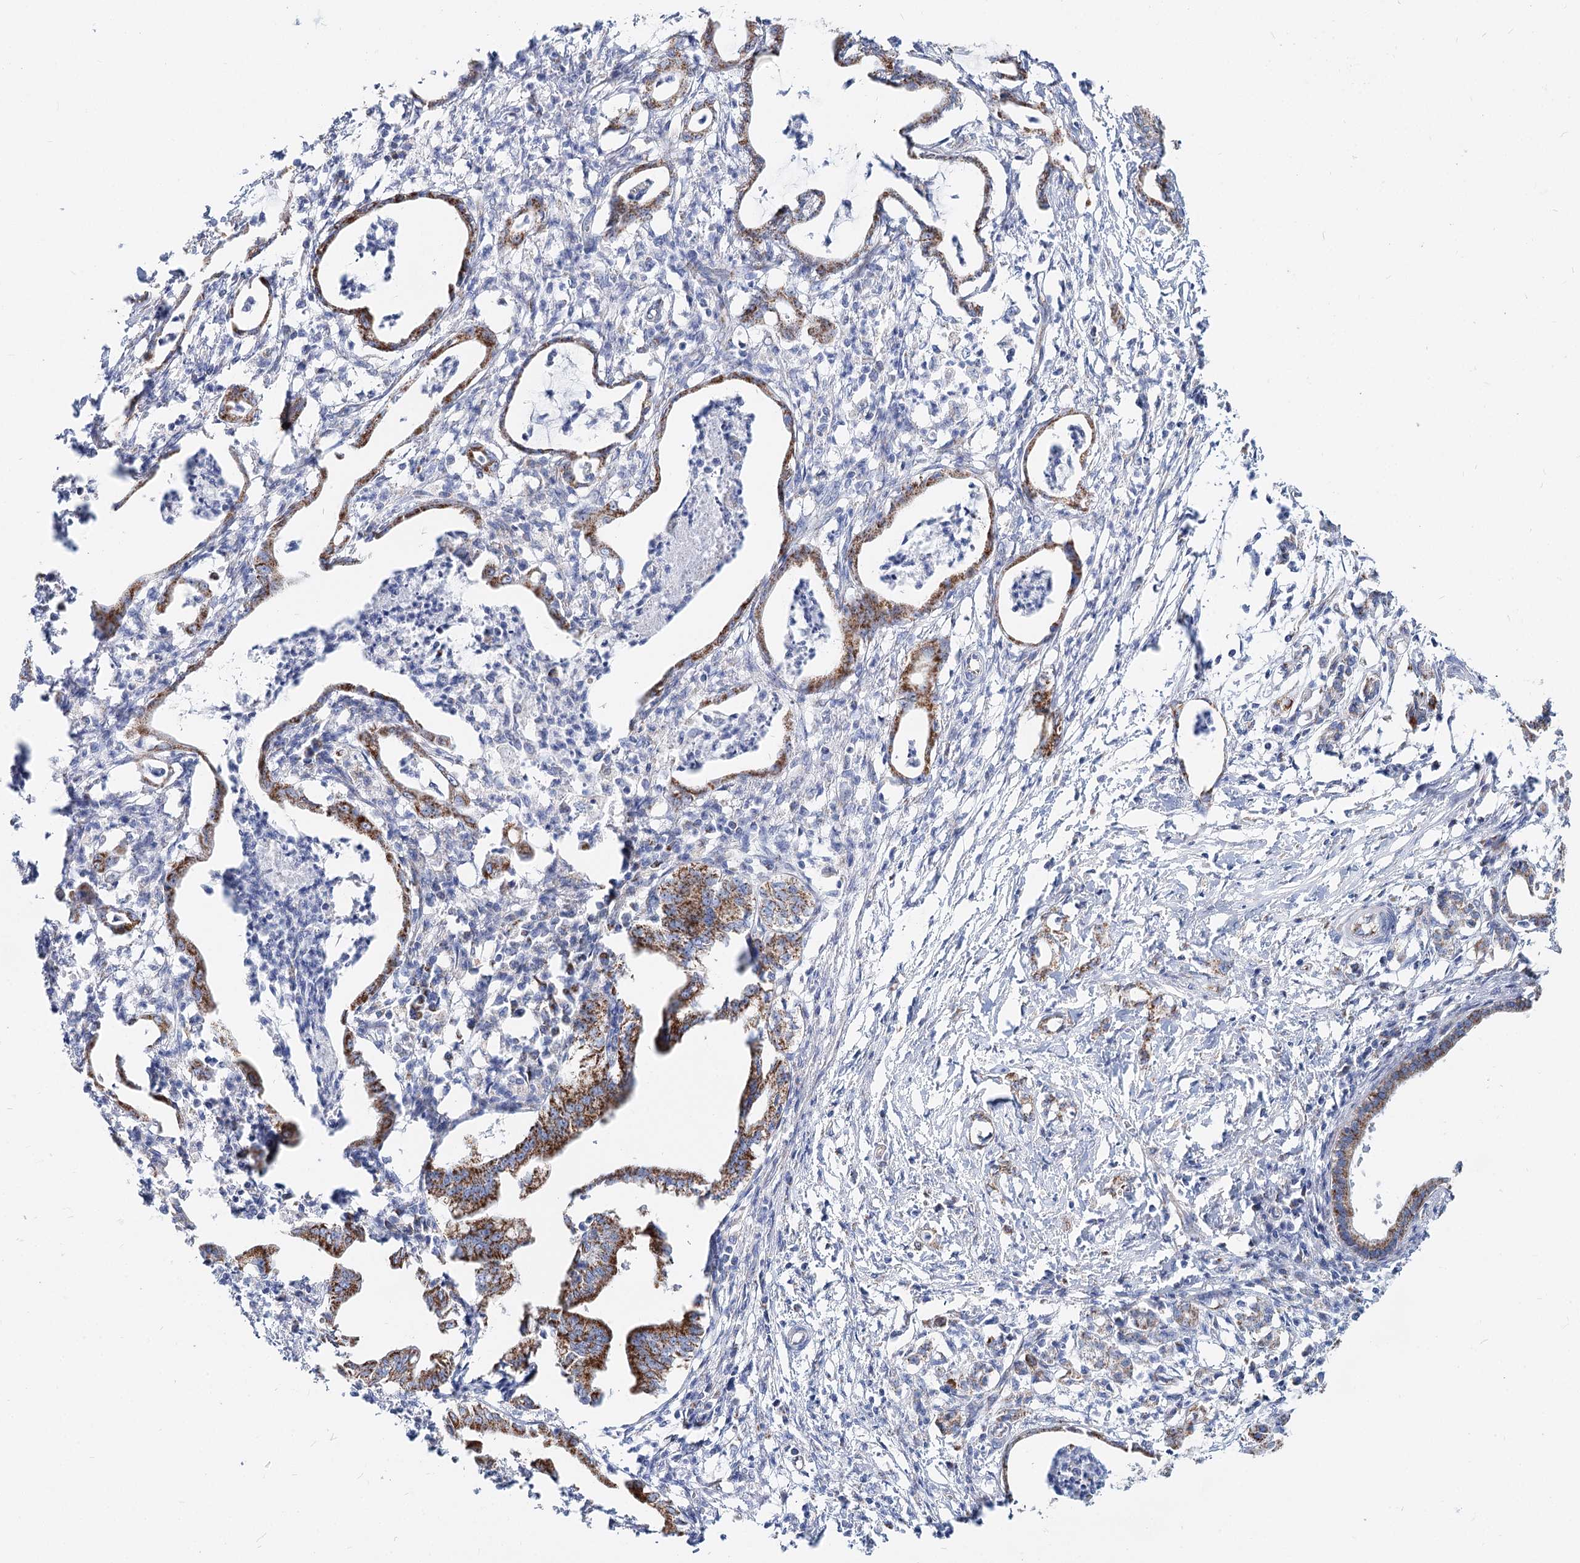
{"staining": {"intensity": "strong", "quantity": ">75%", "location": "cytoplasmic/membranous"}, "tissue": "pancreatic cancer", "cell_type": "Tumor cells", "image_type": "cancer", "snomed": [{"axis": "morphology", "description": "Adenocarcinoma, NOS"}, {"axis": "topography", "description": "Pancreas"}], "caption": "Protein staining of pancreatic cancer (adenocarcinoma) tissue shows strong cytoplasmic/membranous staining in approximately >75% of tumor cells.", "gene": "MCCC2", "patient": {"sex": "female", "age": 55}}